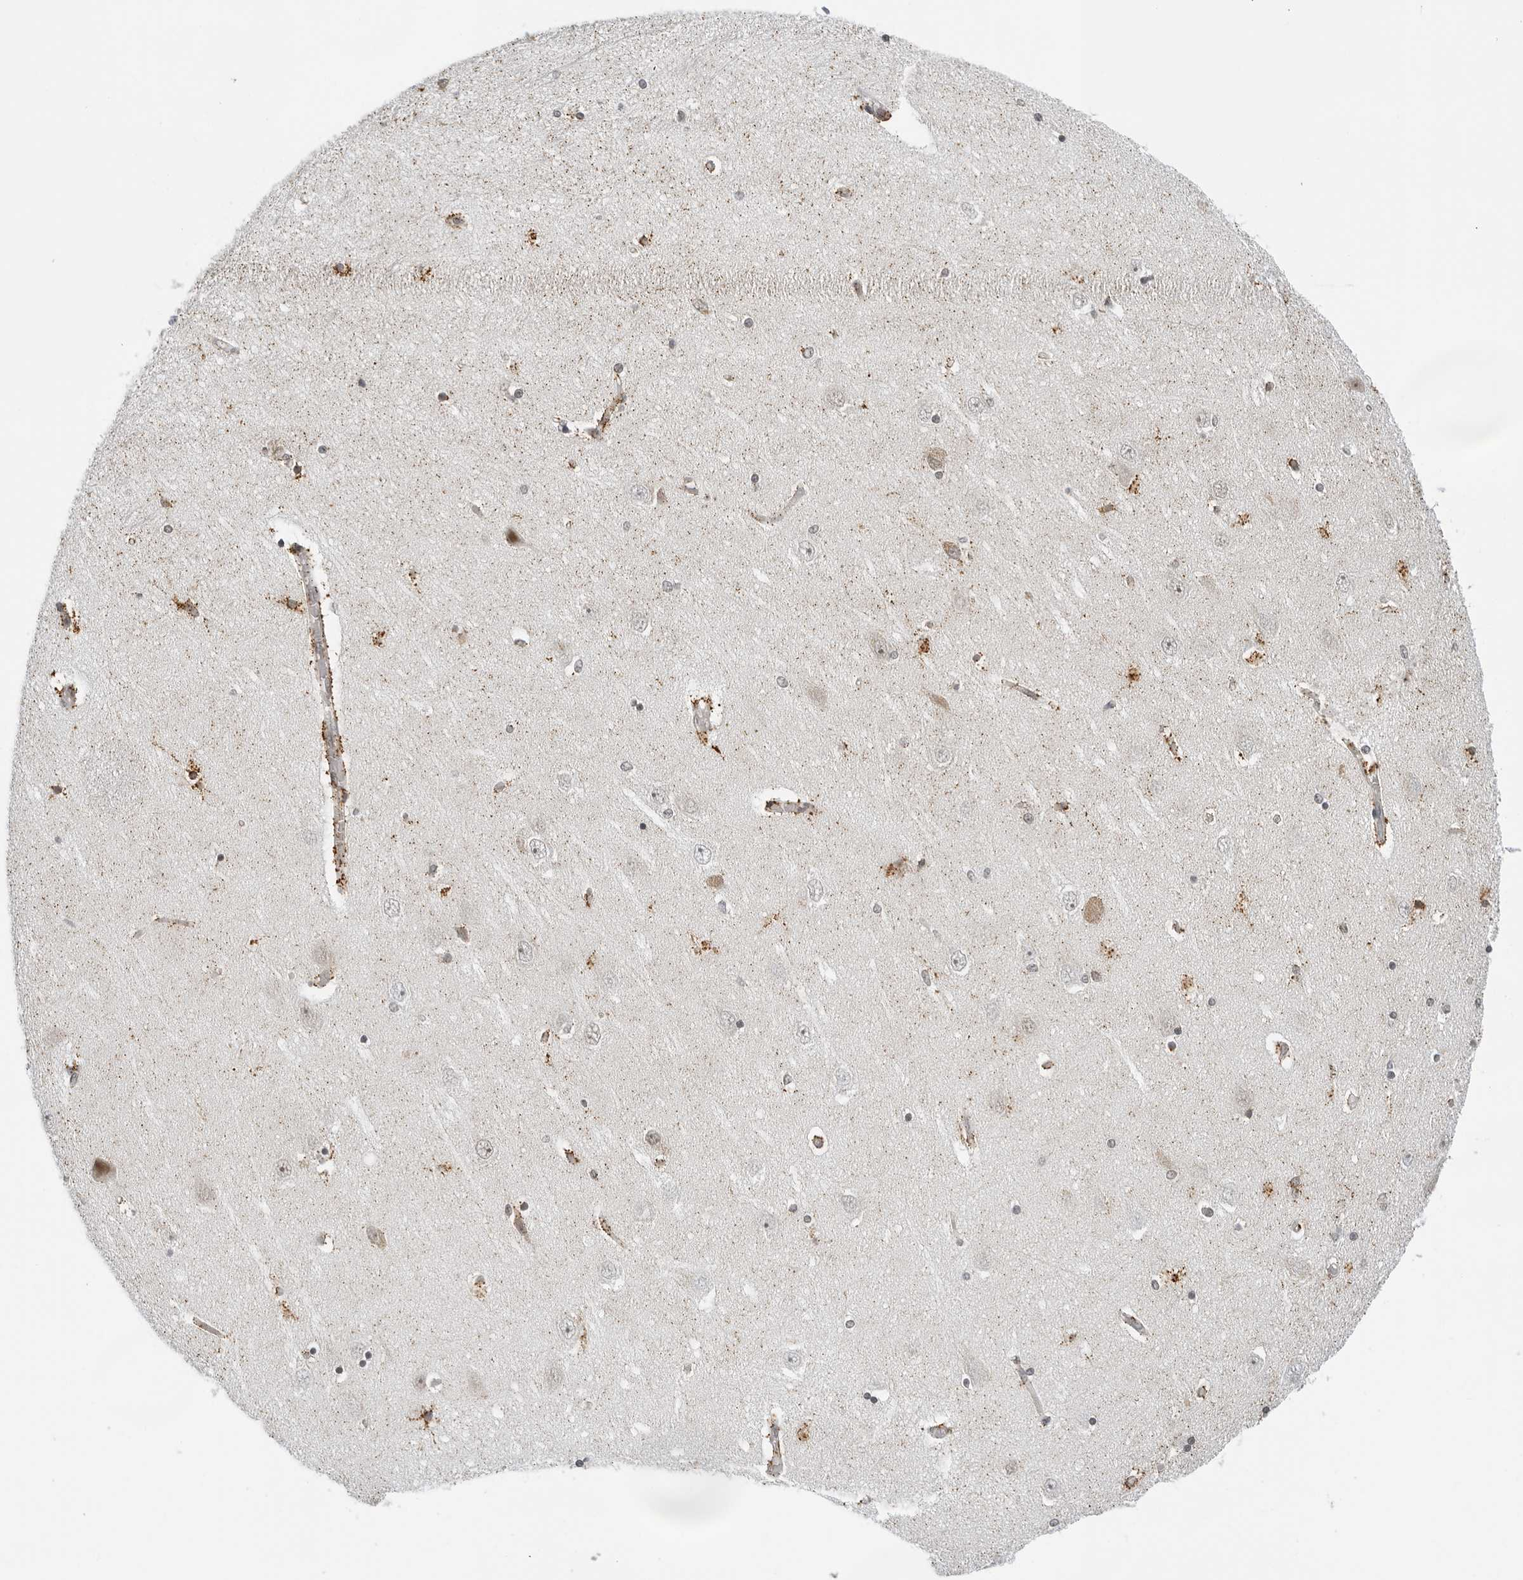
{"staining": {"intensity": "moderate", "quantity": "<25%", "location": "cytoplasmic/membranous"}, "tissue": "hippocampus", "cell_type": "Glial cells", "image_type": "normal", "snomed": [{"axis": "morphology", "description": "Normal tissue, NOS"}, {"axis": "topography", "description": "Hippocampus"}], "caption": "A high-resolution photomicrograph shows IHC staining of normal hippocampus, which displays moderate cytoplasmic/membranous expression in about <25% of glial cells. Using DAB (3,3'-diaminobenzidine) (brown) and hematoxylin (blue) stains, captured at high magnification using brightfield microscopy.", "gene": "TOX4", "patient": {"sex": "female", "age": 54}}